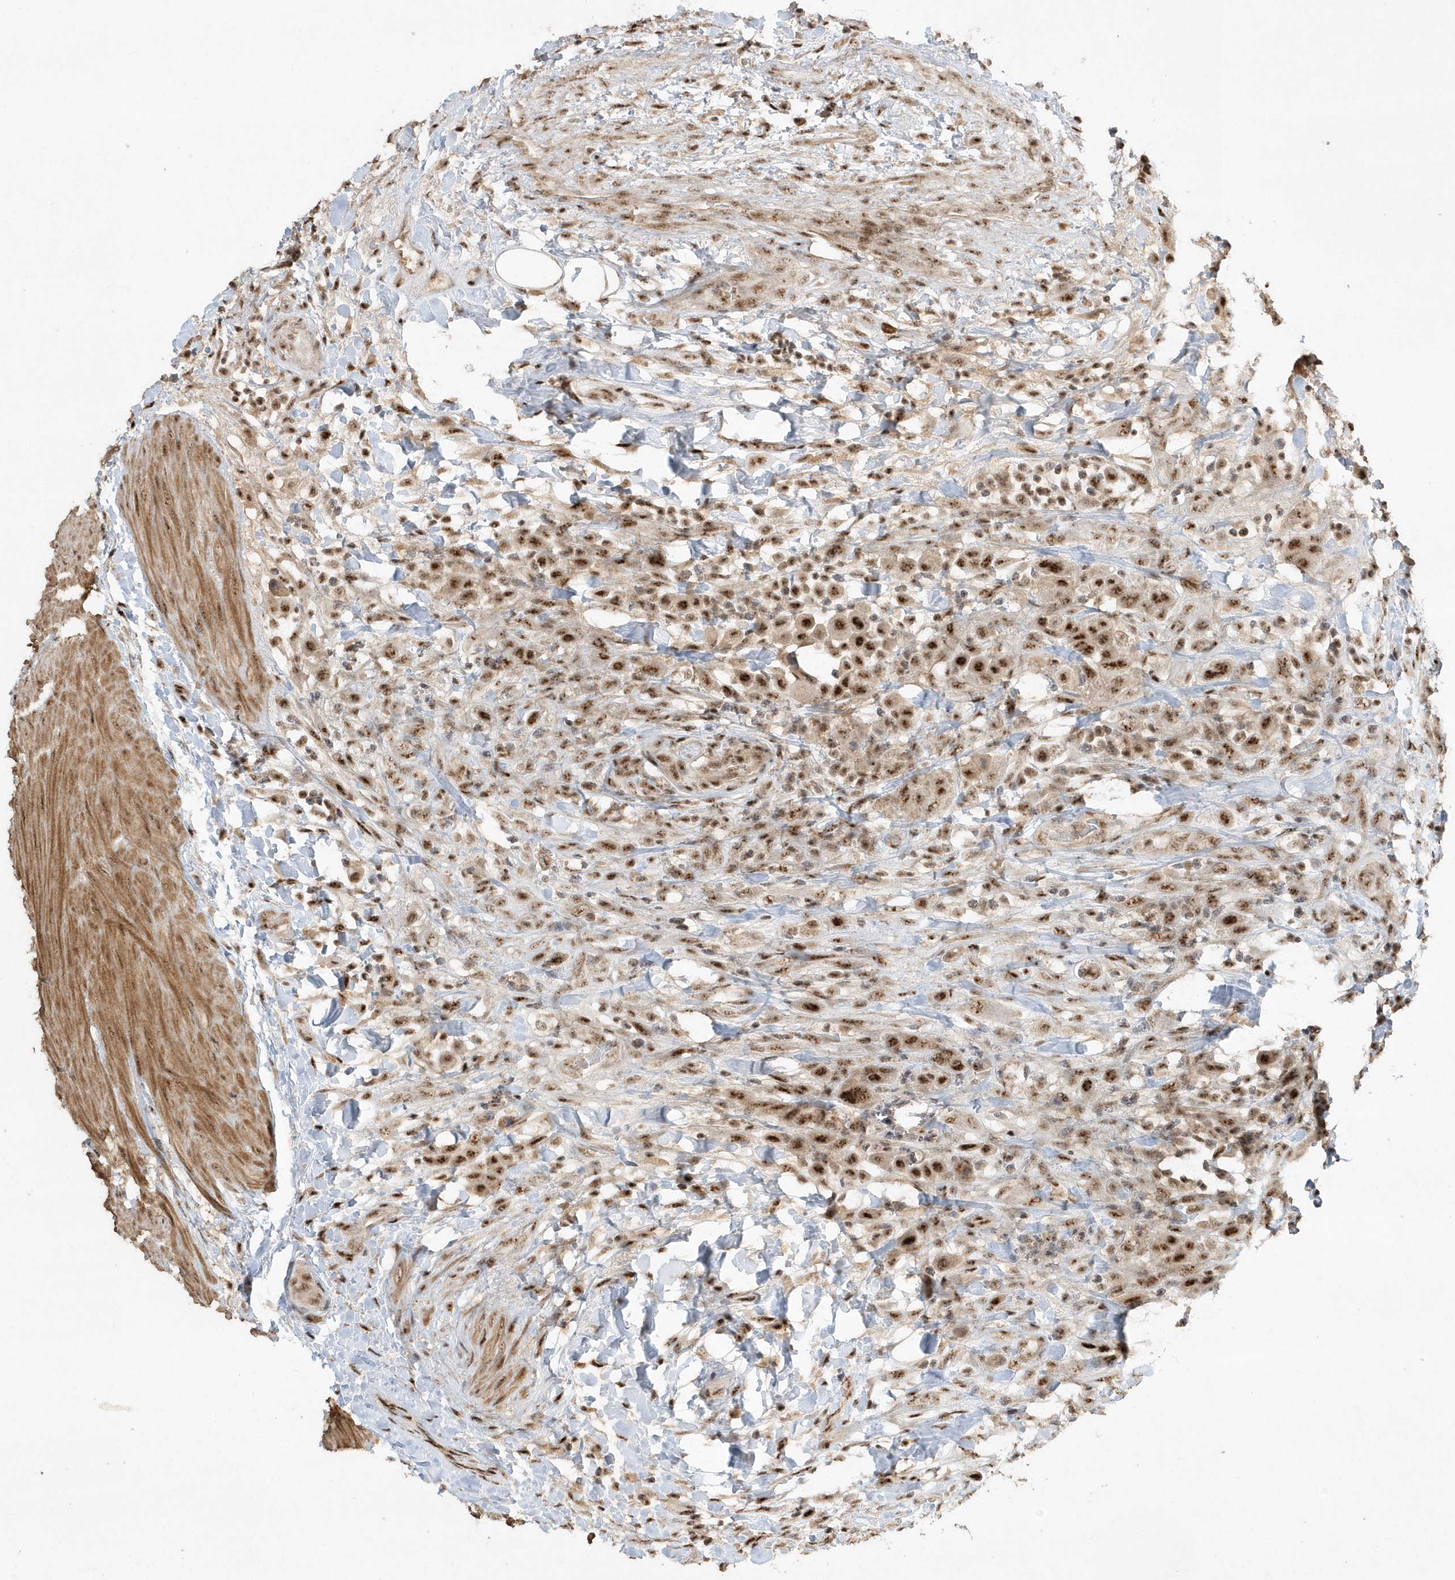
{"staining": {"intensity": "strong", "quantity": ">75%", "location": "nuclear"}, "tissue": "urothelial cancer", "cell_type": "Tumor cells", "image_type": "cancer", "snomed": [{"axis": "morphology", "description": "Urothelial carcinoma, High grade"}, {"axis": "topography", "description": "Urinary bladder"}], "caption": "This image shows high-grade urothelial carcinoma stained with immunohistochemistry (IHC) to label a protein in brown. The nuclear of tumor cells show strong positivity for the protein. Nuclei are counter-stained blue.", "gene": "POLR3B", "patient": {"sex": "male", "age": 50}}